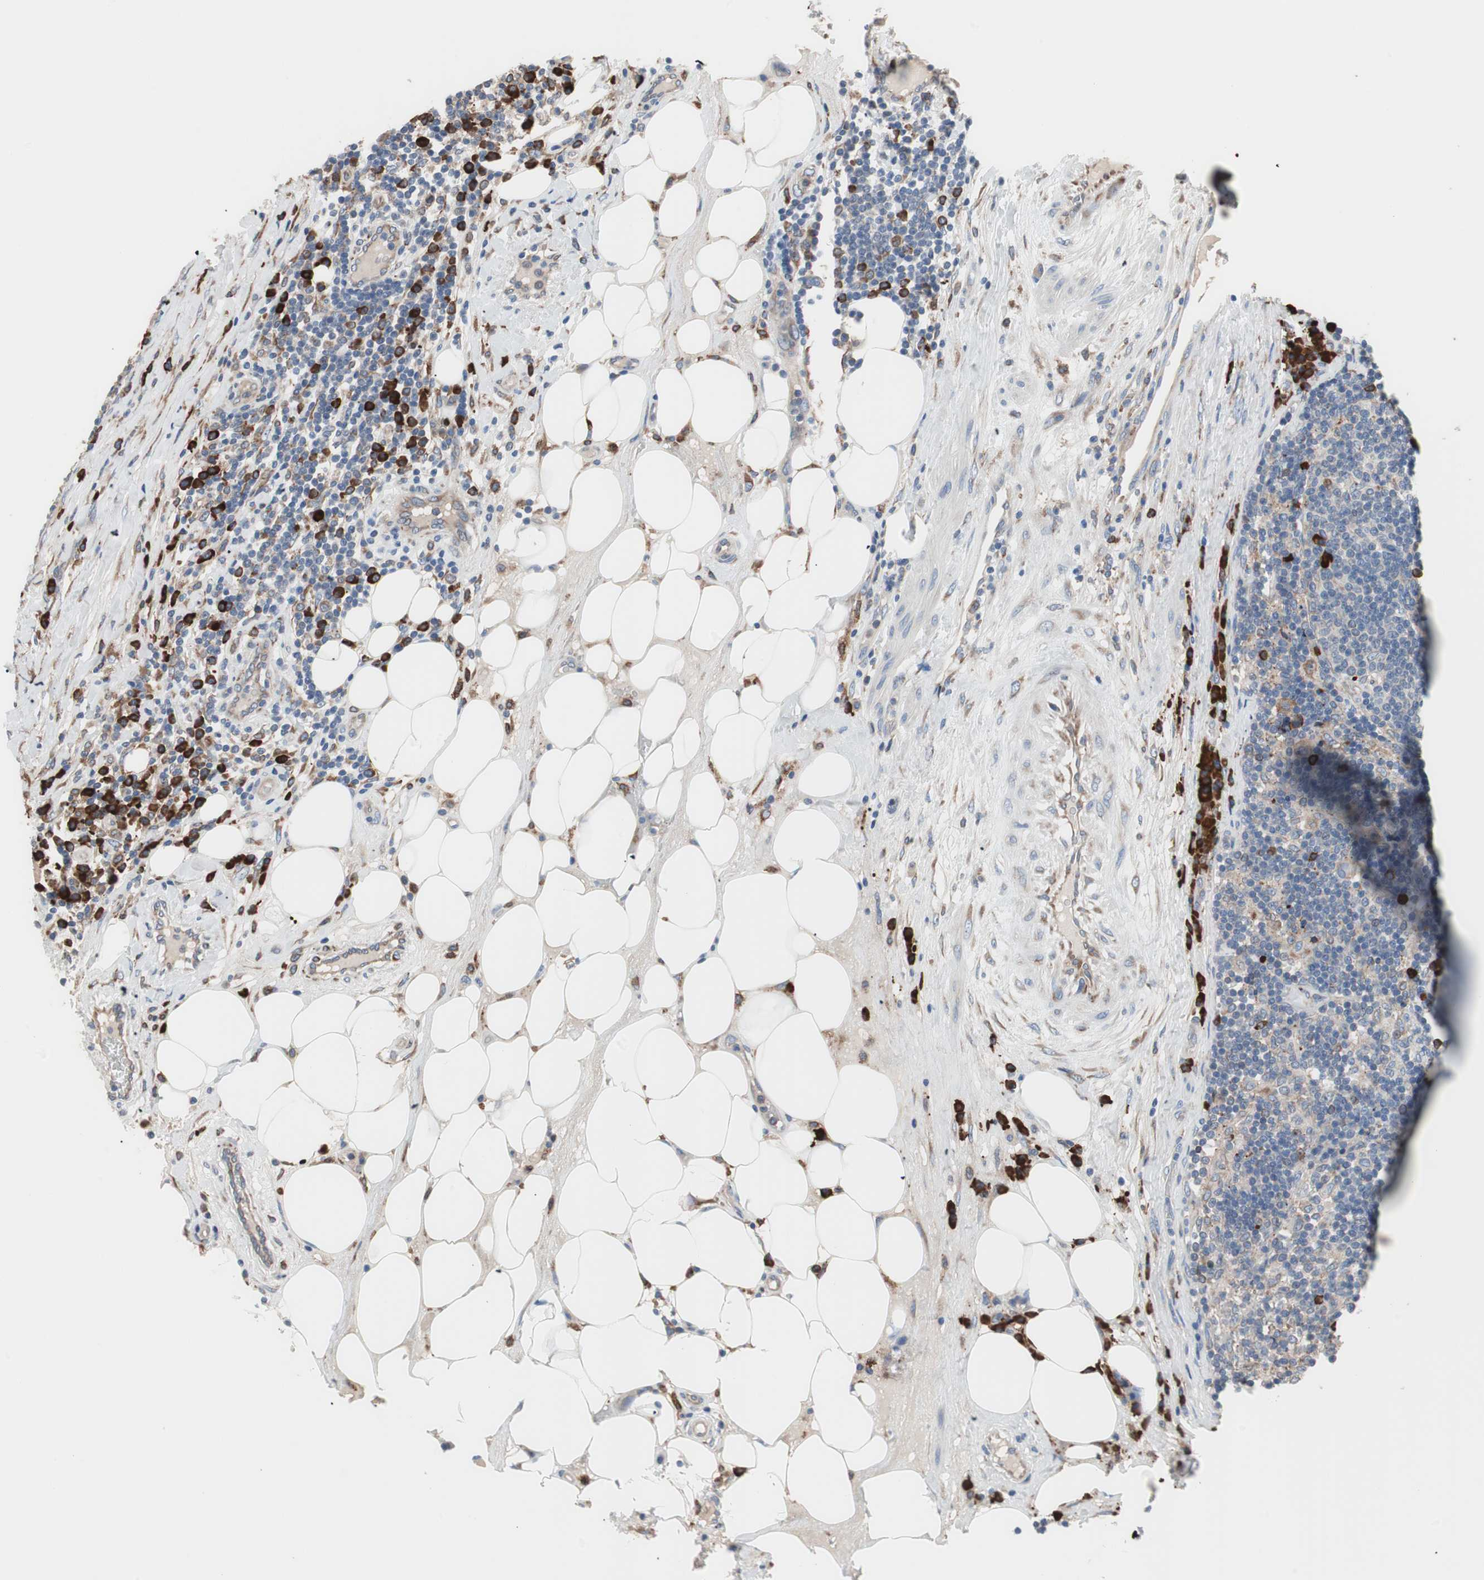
{"staining": {"intensity": "strong", "quantity": "<25%", "location": "cytoplasmic/membranous"}, "tissue": "lymph node", "cell_type": "Germinal center cells", "image_type": "normal", "snomed": [{"axis": "morphology", "description": "Normal tissue, NOS"}, {"axis": "morphology", "description": "Squamous cell carcinoma, metastatic, NOS"}, {"axis": "topography", "description": "Lymph node"}], "caption": "An immunohistochemistry (IHC) image of unremarkable tissue is shown. Protein staining in brown labels strong cytoplasmic/membranous positivity in lymph node within germinal center cells. Nuclei are stained in blue.", "gene": "SLC27A4", "patient": {"sex": "female", "age": 53}}